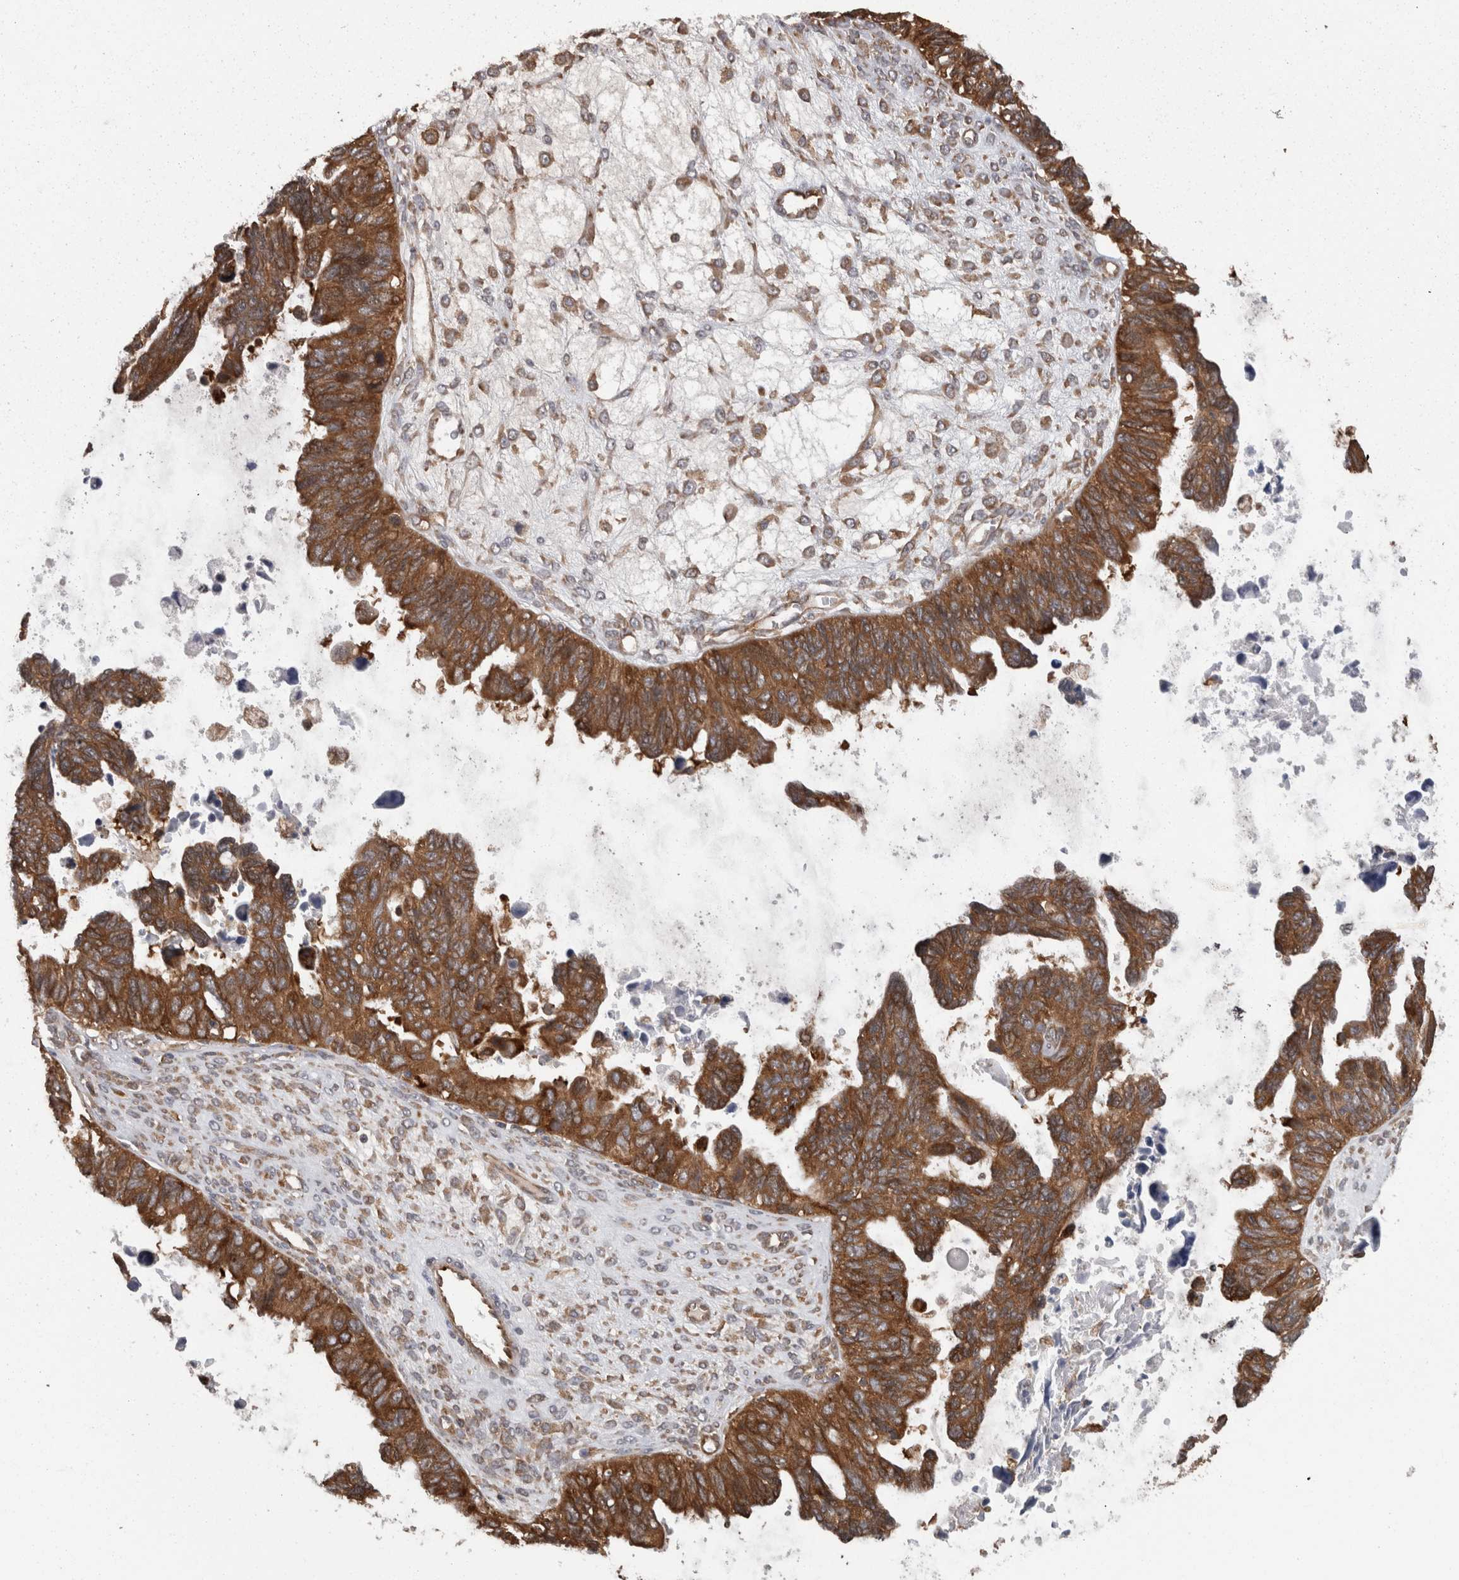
{"staining": {"intensity": "strong", "quantity": ">75%", "location": "cytoplasmic/membranous"}, "tissue": "ovarian cancer", "cell_type": "Tumor cells", "image_type": "cancer", "snomed": [{"axis": "morphology", "description": "Cystadenocarcinoma, serous, NOS"}, {"axis": "topography", "description": "Ovary"}], "caption": "The histopathology image demonstrates staining of ovarian cancer, revealing strong cytoplasmic/membranous protein staining (brown color) within tumor cells.", "gene": "SMCR8", "patient": {"sex": "female", "age": 79}}